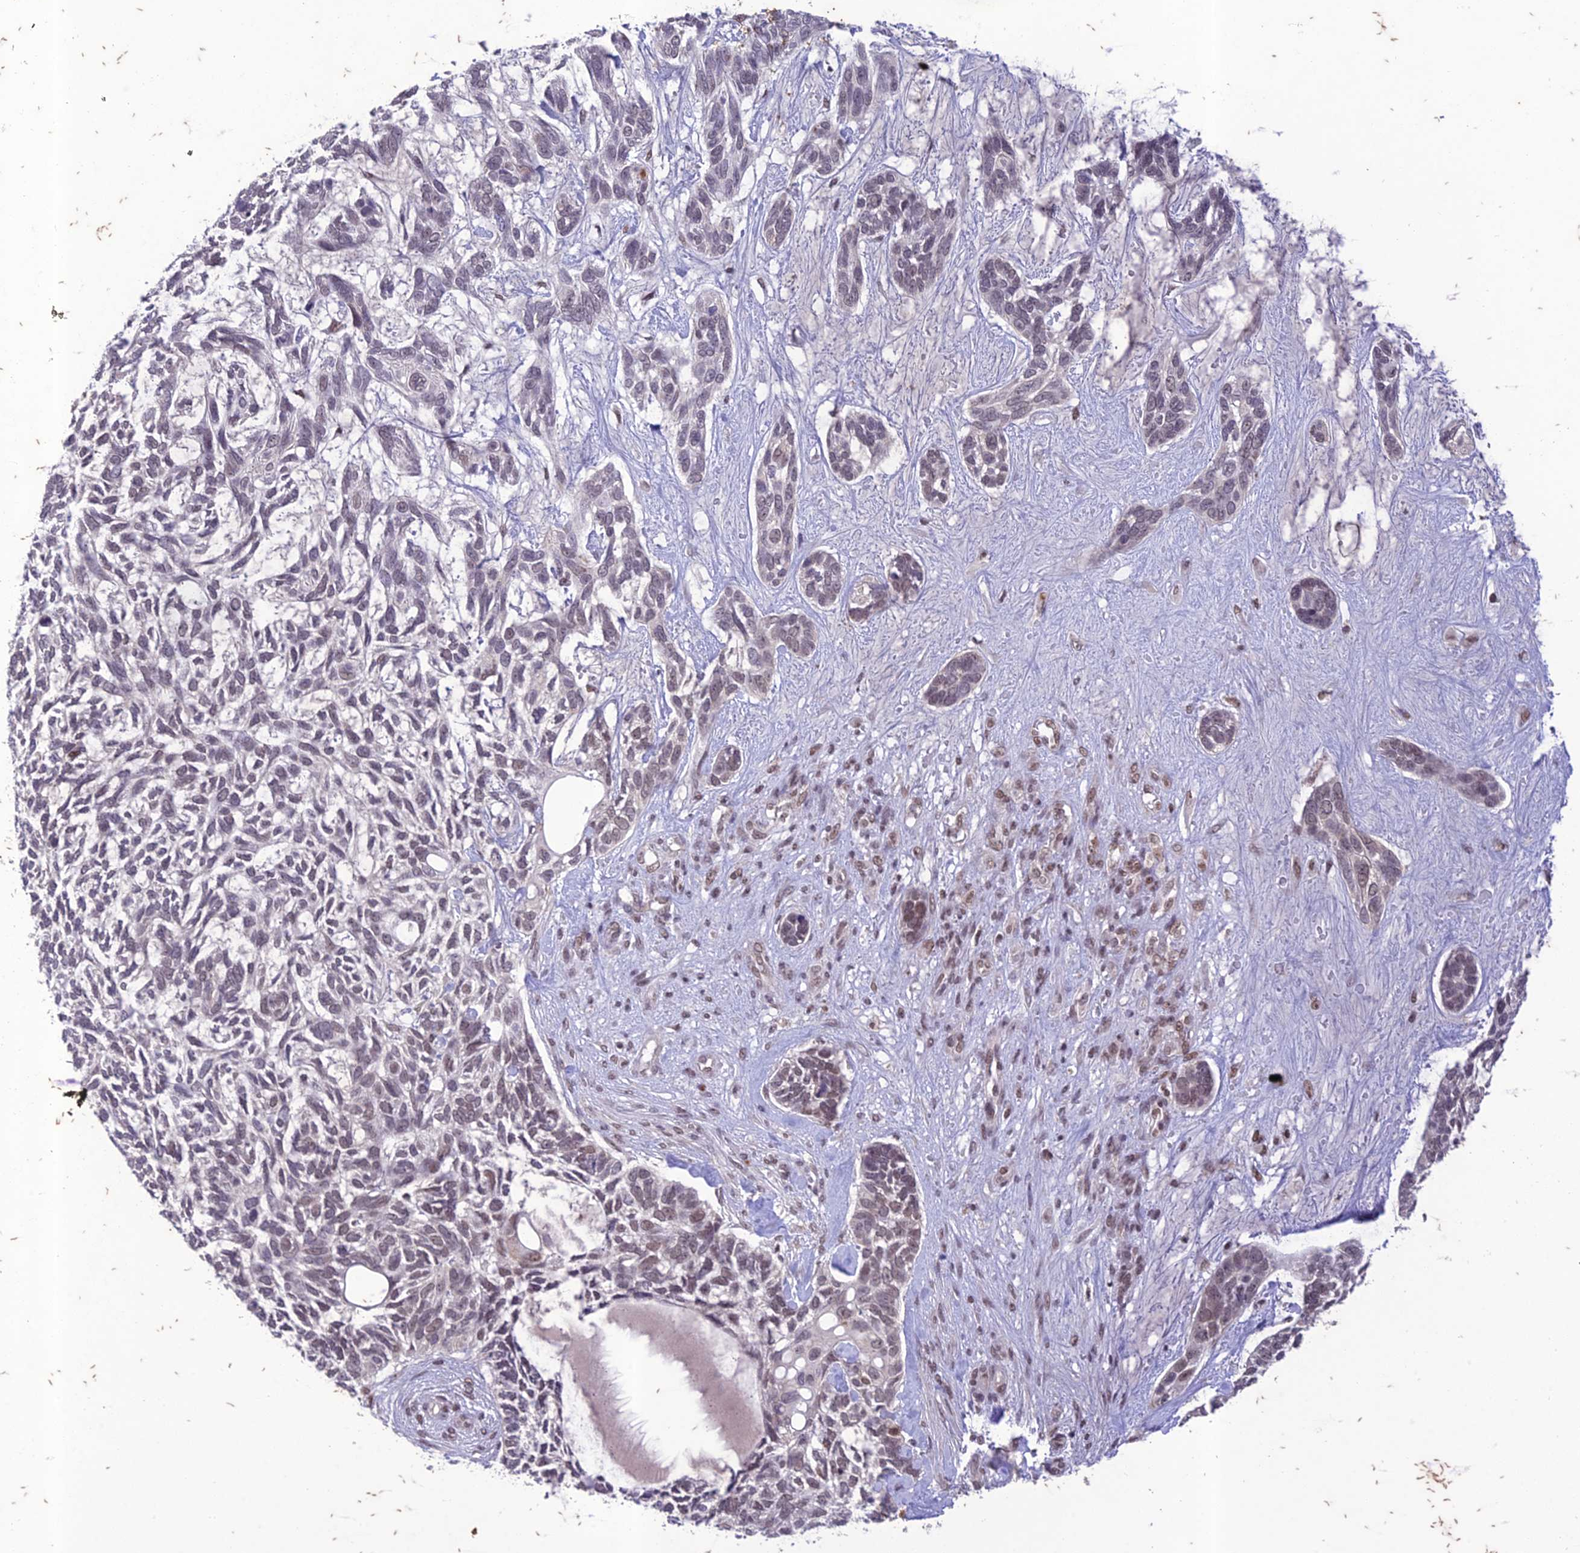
{"staining": {"intensity": "weak", "quantity": "<25%", "location": "nuclear"}, "tissue": "skin cancer", "cell_type": "Tumor cells", "image_type": "cancer", "snomed": [{"axis": "morphology", "description": "Basal cell carcinoma"}, {"axis": "topography", "description": "Skin"}], "caption": "The histopathology image reveals no staining of tumor cells in skin cancer (basal cell carcinoma).", "gene": "POP4", "patient": {"sex": "male", "age": 88}}